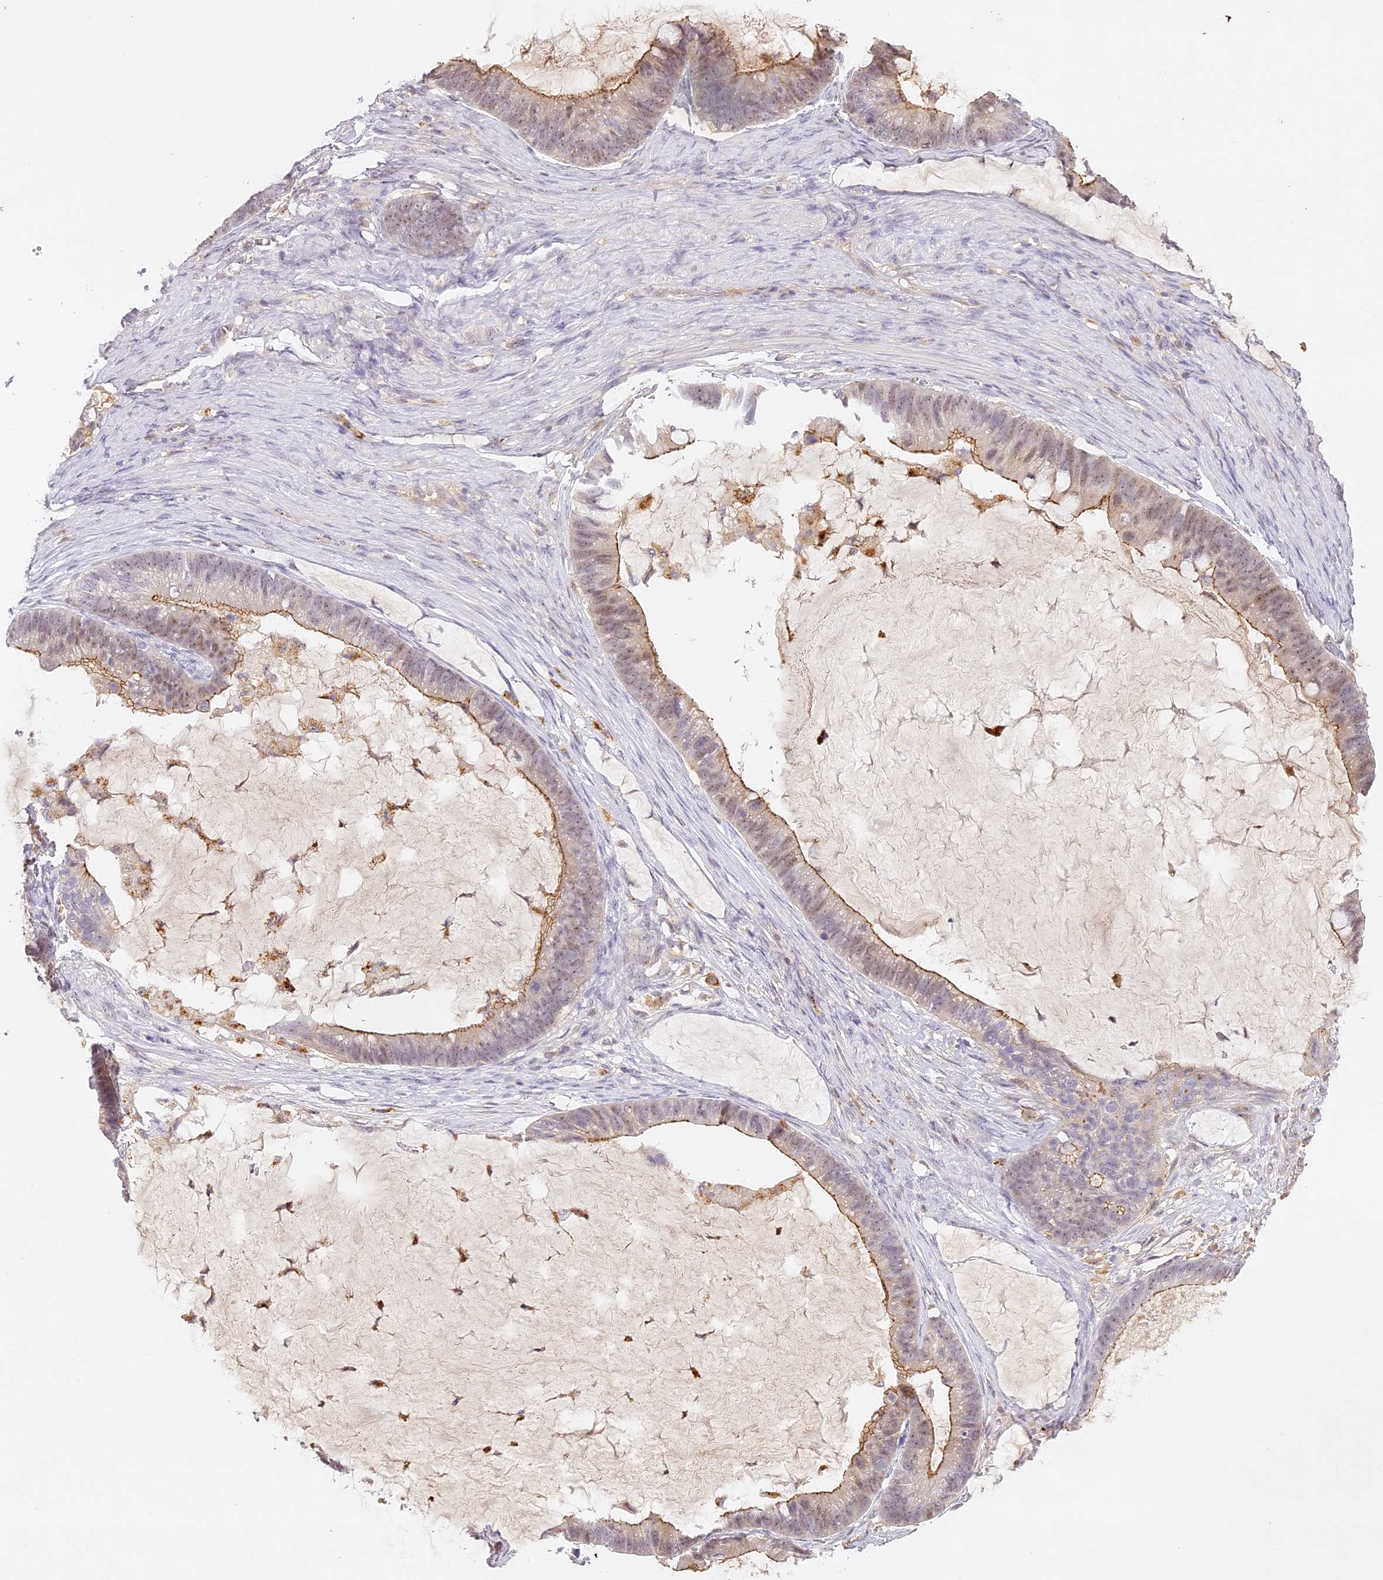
{"staining": {"intensity": "moderate", "quantity": "25%-75%", "location": "cytoplasmic/membranous,nuclear"}, "tissue": "ovarian cancer", "cell_type": "Tumor cells", "image_type": "cancer", "snomed": [{"axis": "morphology", "description": "Cystadenocarcinoma, mucinous, NOS"}, {"axis": "topography", "description": "Ovary"}], "caption": "The micrograph reveals a brown stain indicating the presence of a protein in the cytoplasmic/membranous and nuclear of tumor cells in mucinous cystadenocarcinoma (ovarian). (Stains: DAB in brown, nuclei in blue, Microscopy: brightfield microscopy at high magnification).", "gene": "ELL3", "patient": {"sex": "female", "age": 61}}